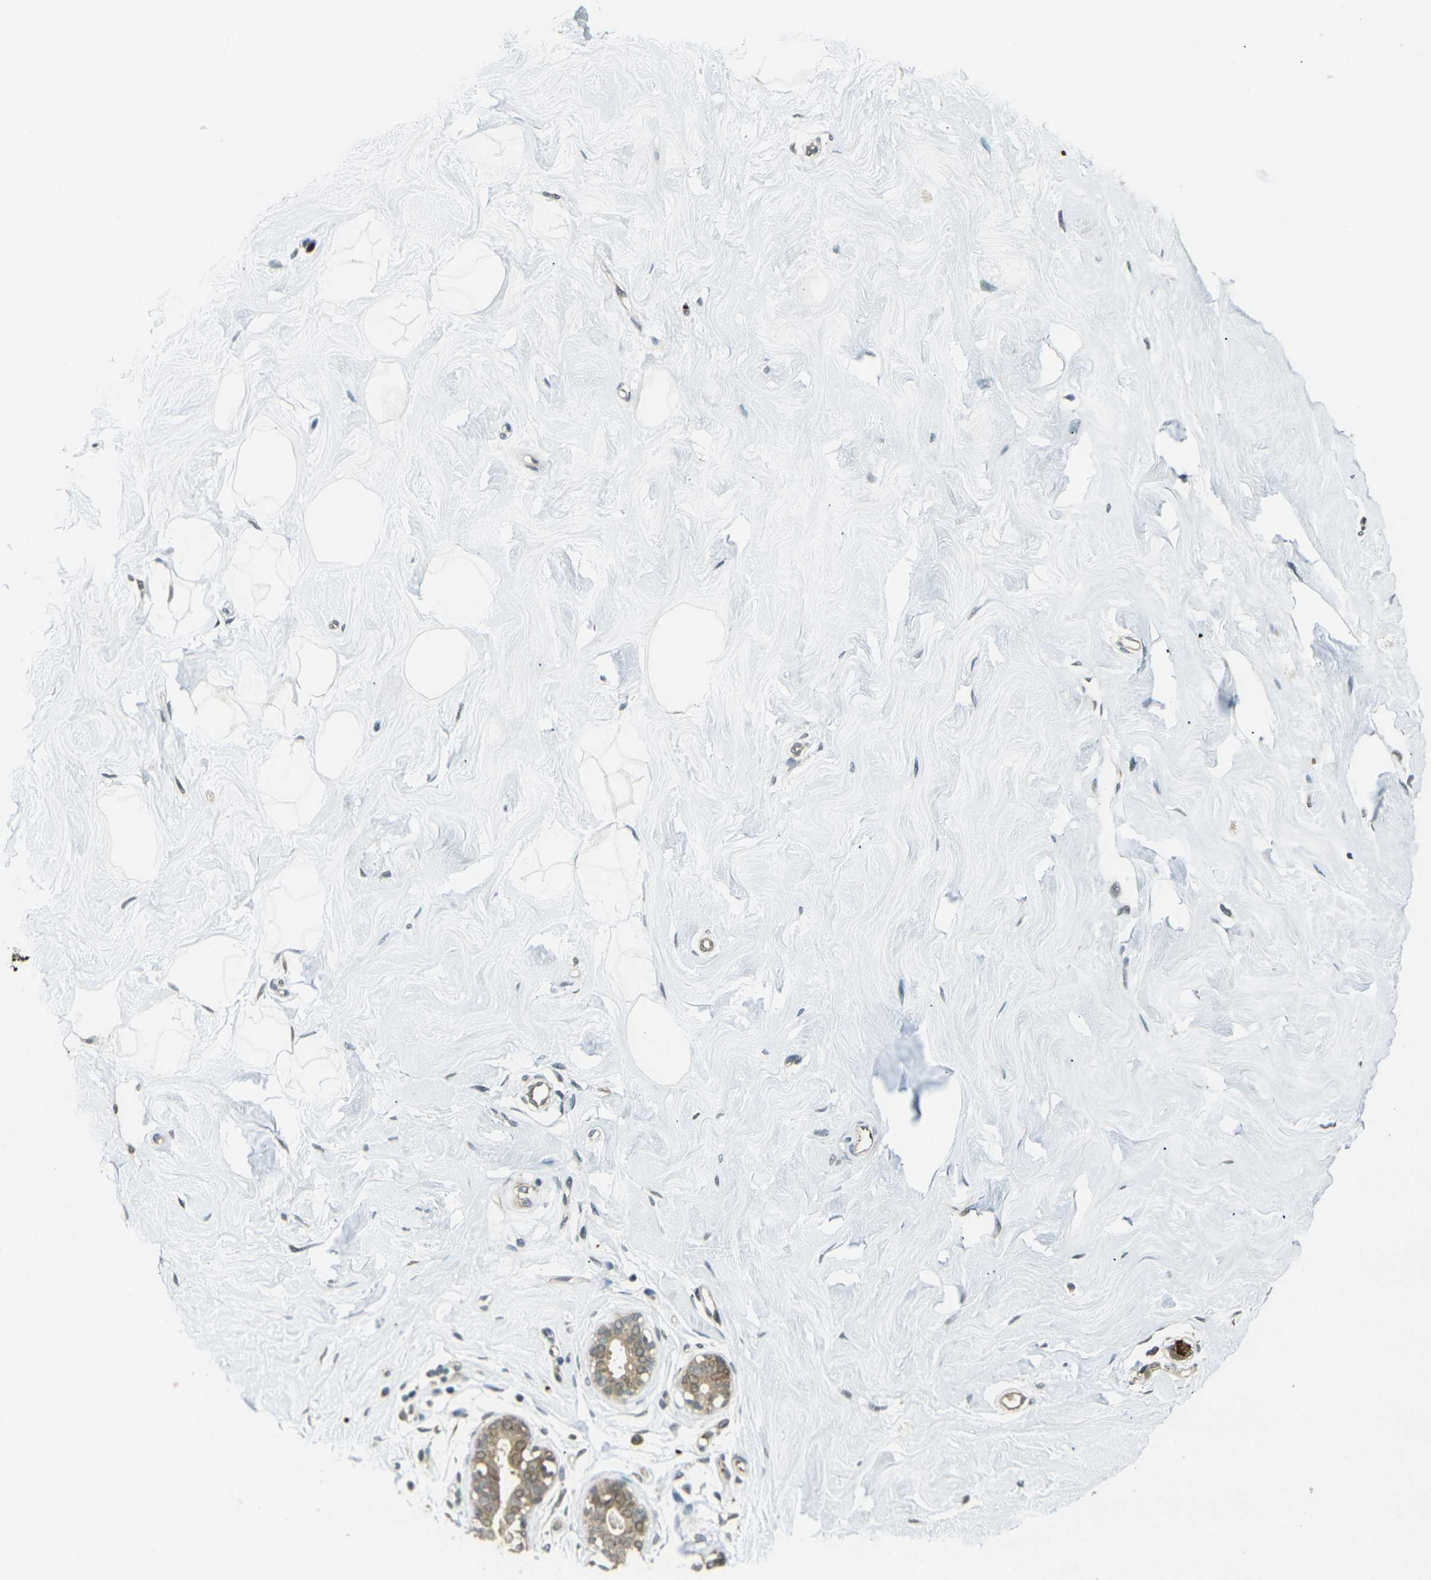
{"staining": {"intensity": "moderate", "quantity": "25%-75%", "location": "cytoplasmic/membranous"}, "tissue": "breast", "cell_type": "Adipocytes", "image_type": "normal", "snomed": [{"axis": "morphology", "description": "Normal tissue, NOS"}, {"axis": "topography", "description": "Breast"}], "caption": "Breast stained with a brown dye shows moderate cytoplasmic/membranous positive positivity in approximately 25%-75% of adipocytes.", "gene": "TOR1A", "patient": {"sex": "female", "age": 23}}